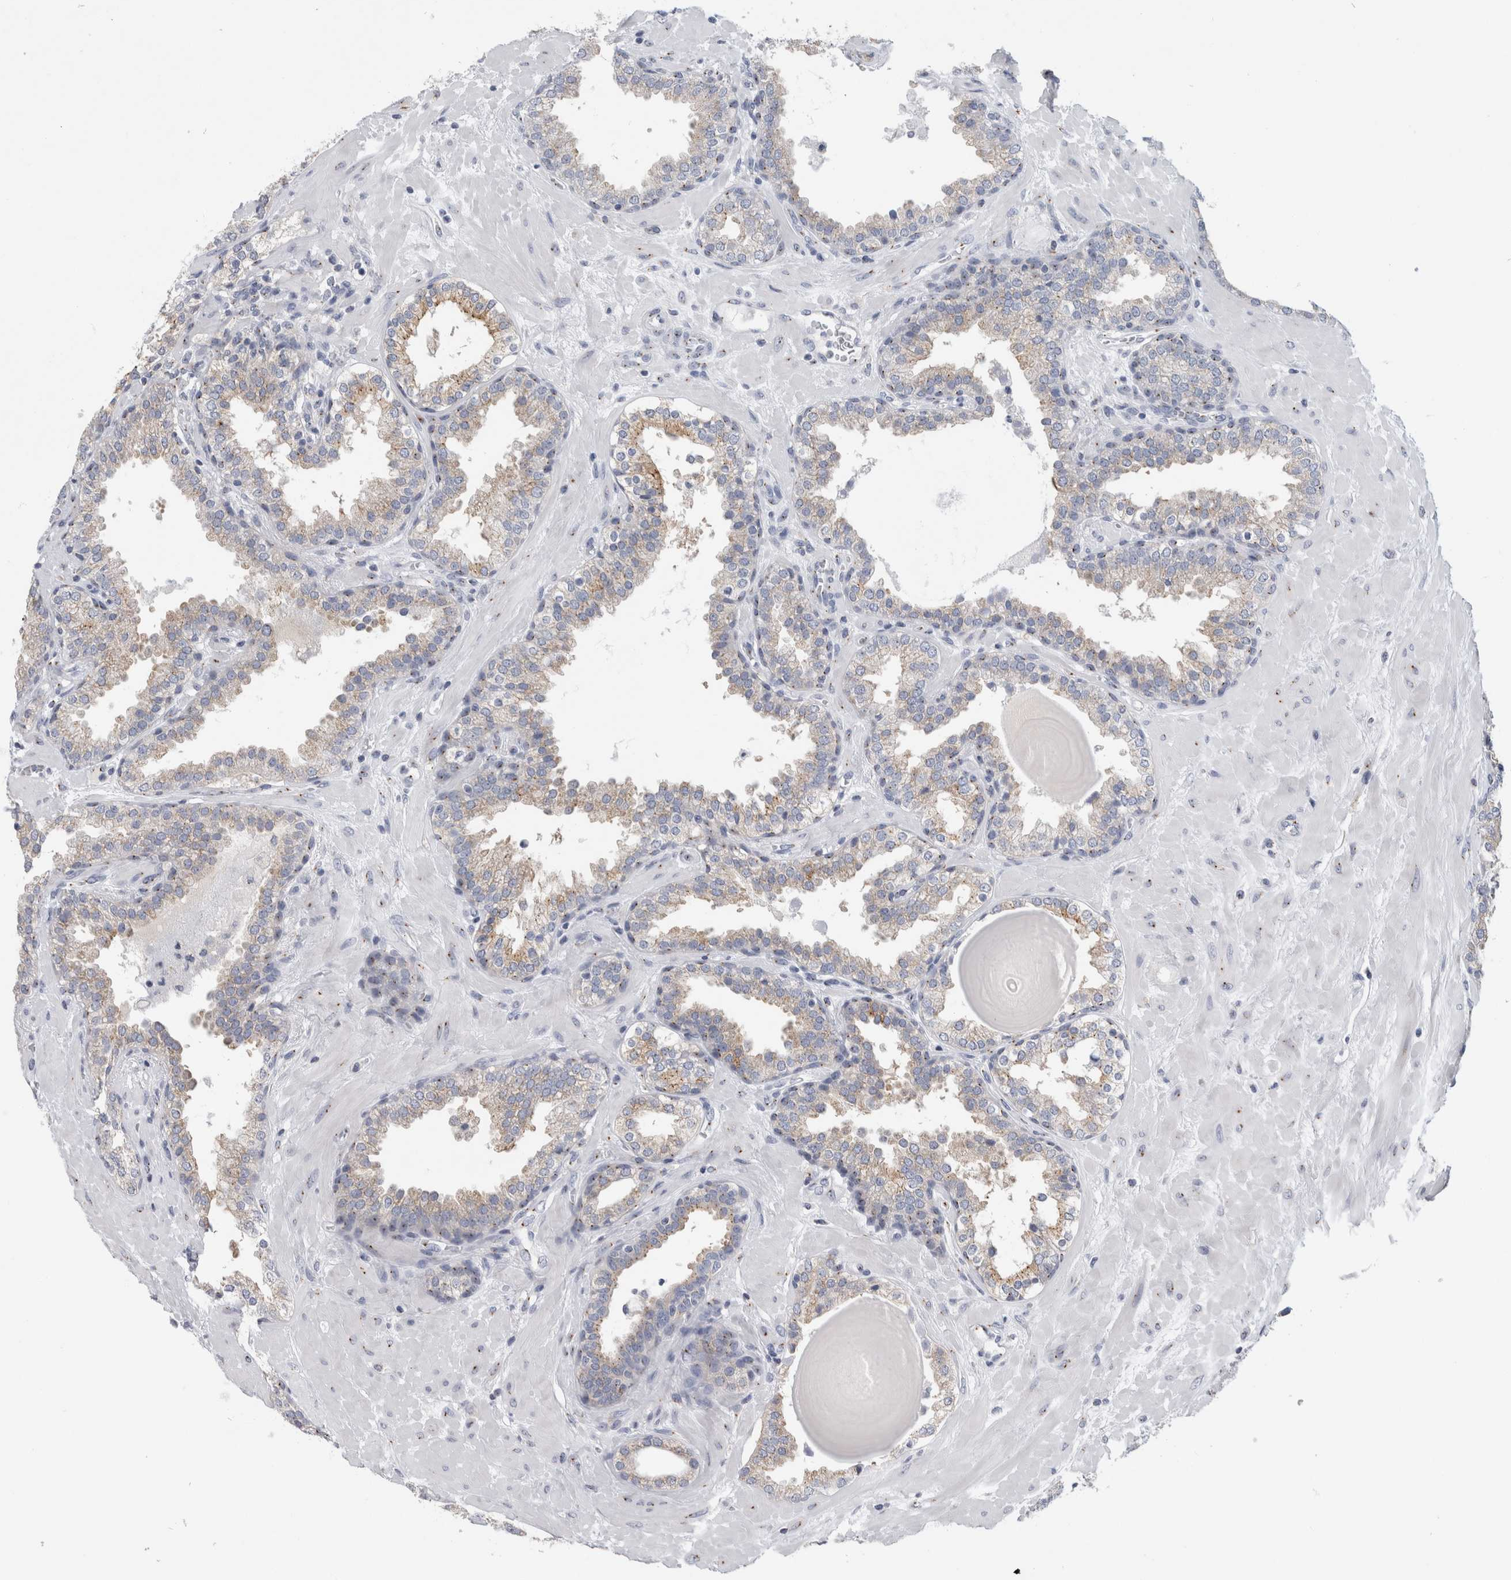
{"staining": {"intensity": "weak", "quantity": "25%-75%", "location": "cytoplasmic/membranous"}, "tissue": "prostate", "cell_type": "Glandular cells", "image_type": "normal", "snomed": [{"axis": "morphology", "description": "Normal tissue, NOS"}, {"axis": "topography", "description": "Prostate"}], "caption": "Prostate stained with DAB immunohistochemistry (IHC) shows low levels of weak cytoplasmic/membranous expression in approximately 25%-75% of glandular cells.", "gene": "AKAP9", "patient": {"sex": "male", "age": 51}}